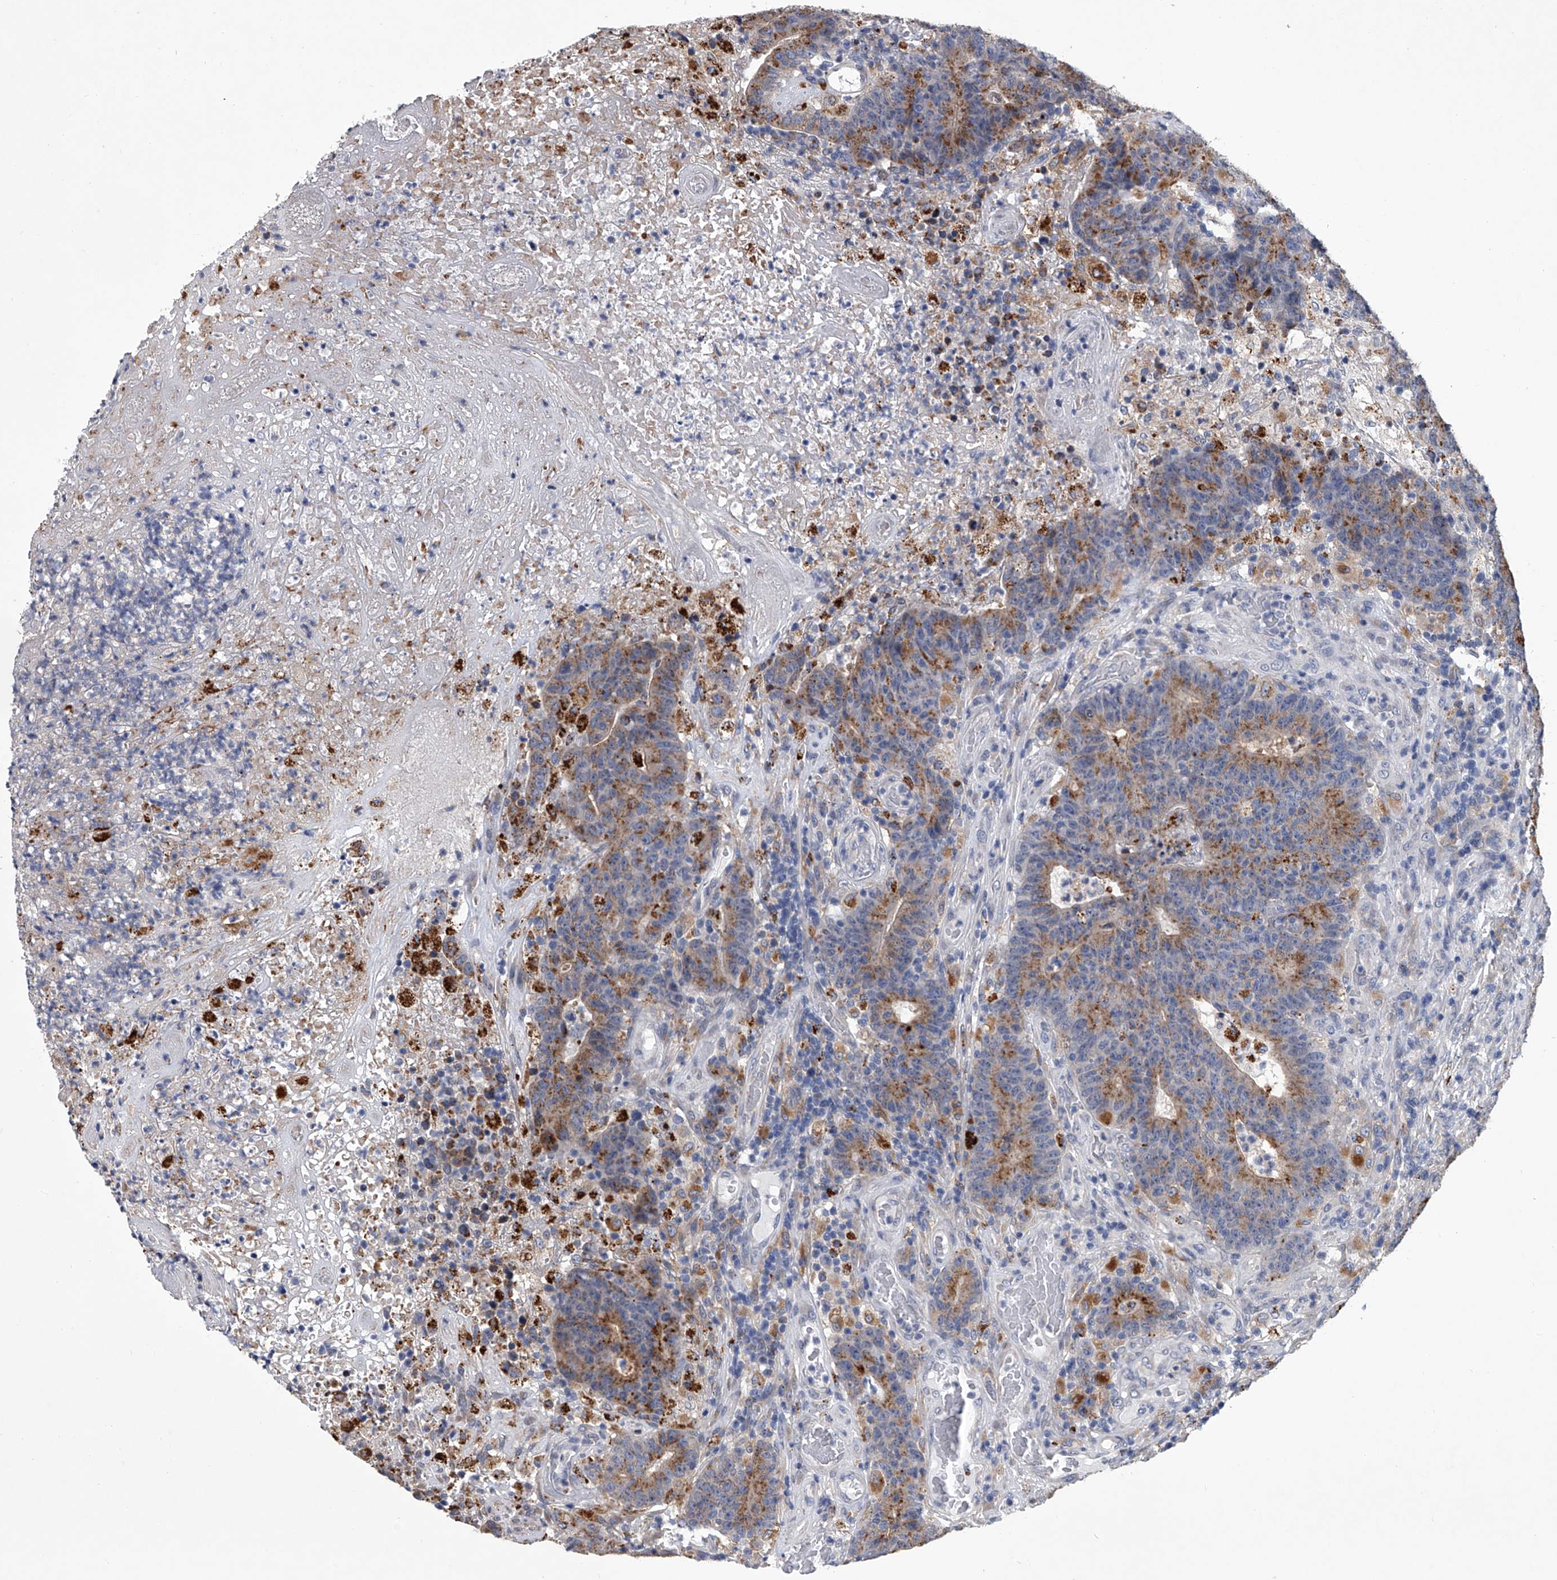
{"staining": {"intensity": "moderate", "quantity": ">75%", "location": "cytoplasmic/membranous"}, "tissue": "colorectal cancer", "cell_type": "Tumor cells", "image_type": "cancer", "snomed": [{"axis": "morphology", "description": "Normal tissue, NOS"}, {"axis": "morphology", "description": "Adenocarcinoma, NOS"}, {"axis": "topography", "description": "Colon"}], "caption": "An image of colorectal adenocarcinoma stained for a protein reveals moderate cytoplasmic/membranous brown staining in tumor cells.", "gene": "TRIM8", "patient": {"sex": "female", "age": 75}}